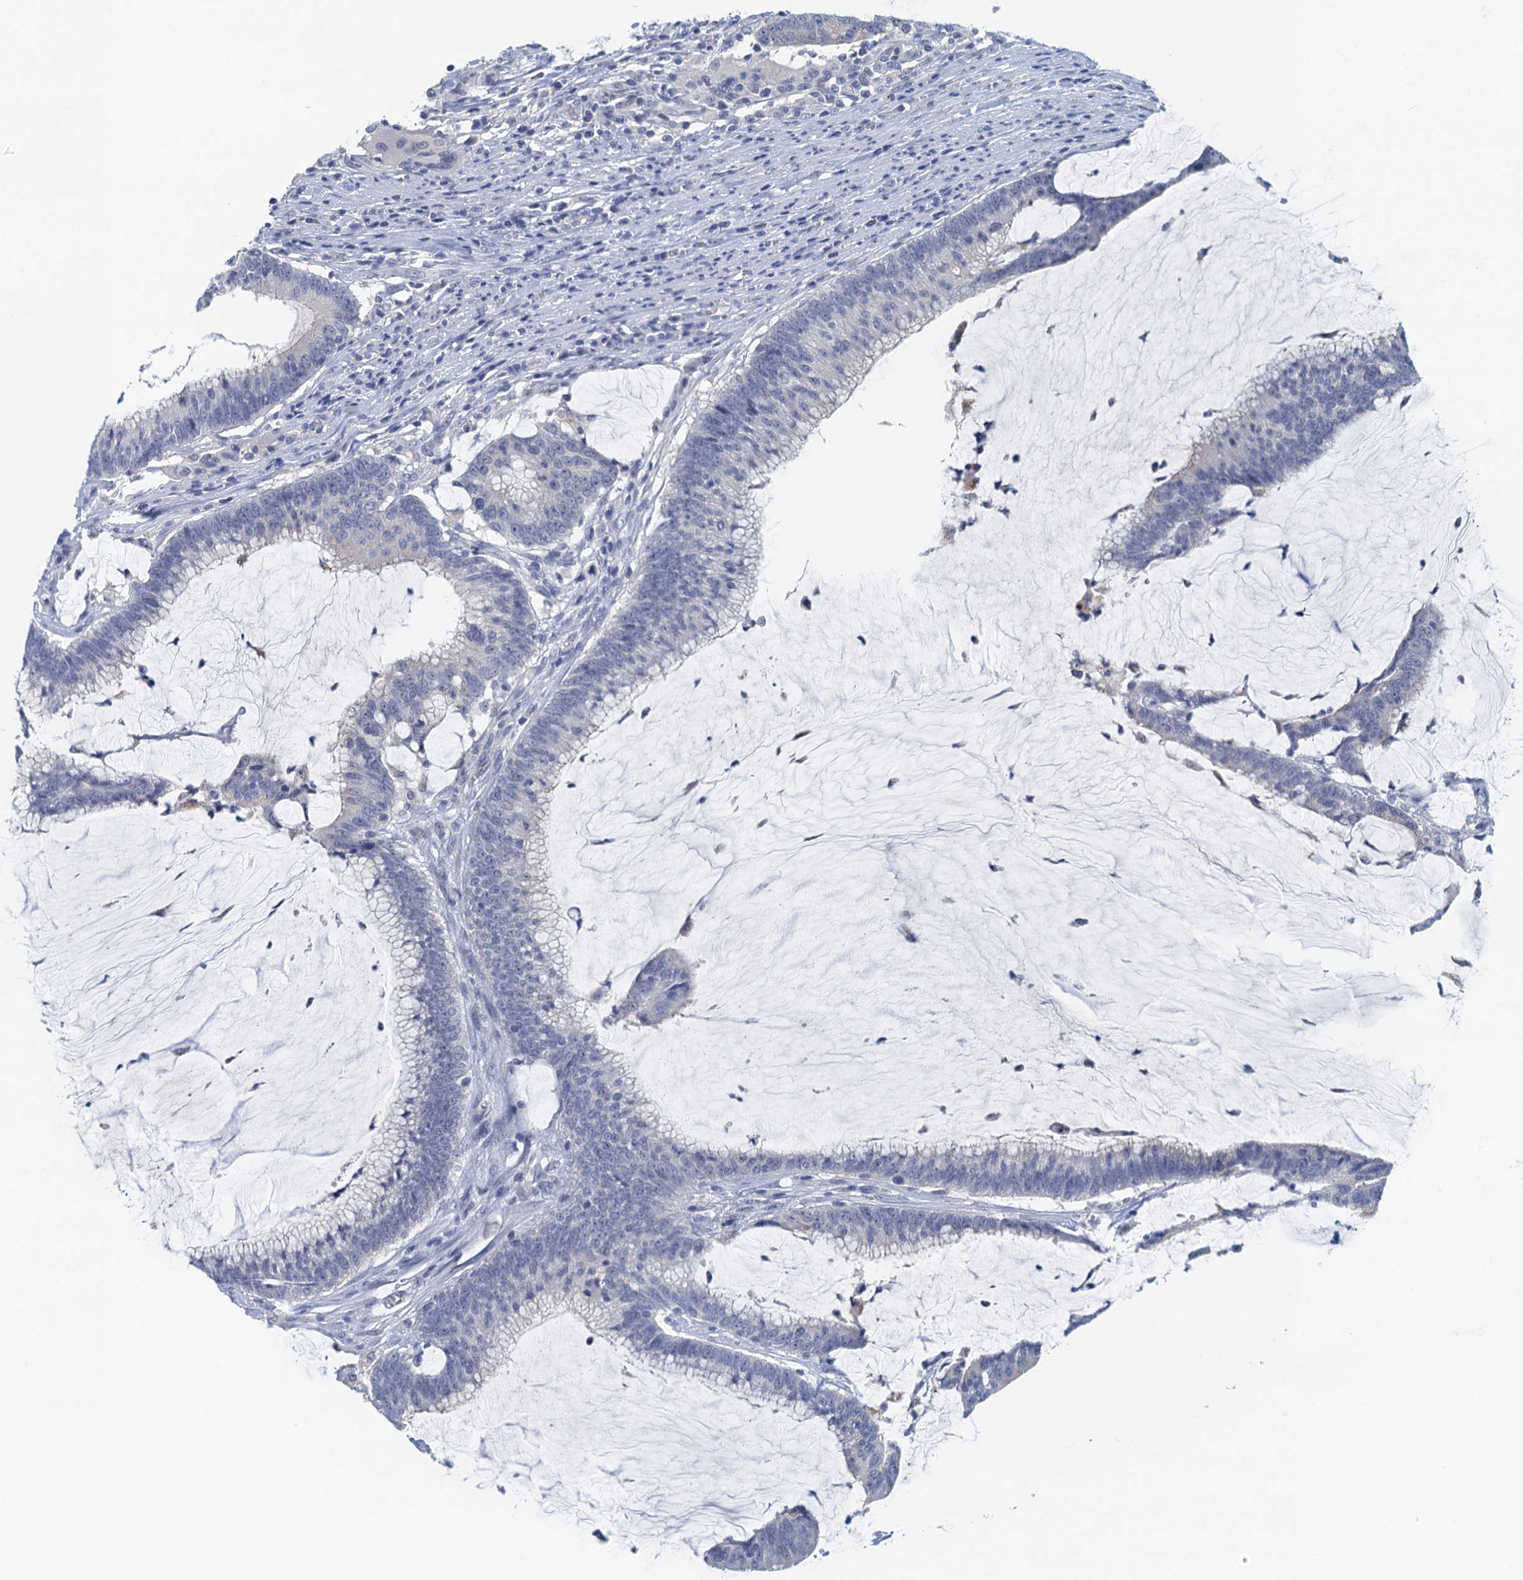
{"staining": {"intensity": "negative", "quantity": "none", "location": "none"}, "tissue": "colorectal cancer", "cell_type": "Tumor cells", "image_type": "cancer", "snomed": [{"axis": "morphology", "description": "Adenocarcinoma, NOS"}, {"axis": "topography", "description": "Rectum"}], "caption": "Human colorectal cancer (adenocarcinoma) stained for a protein using IHC exhibits no staining in tumor cells.", "gene": "NUBP2", "patient": {"sex": "female", "age": 77}}